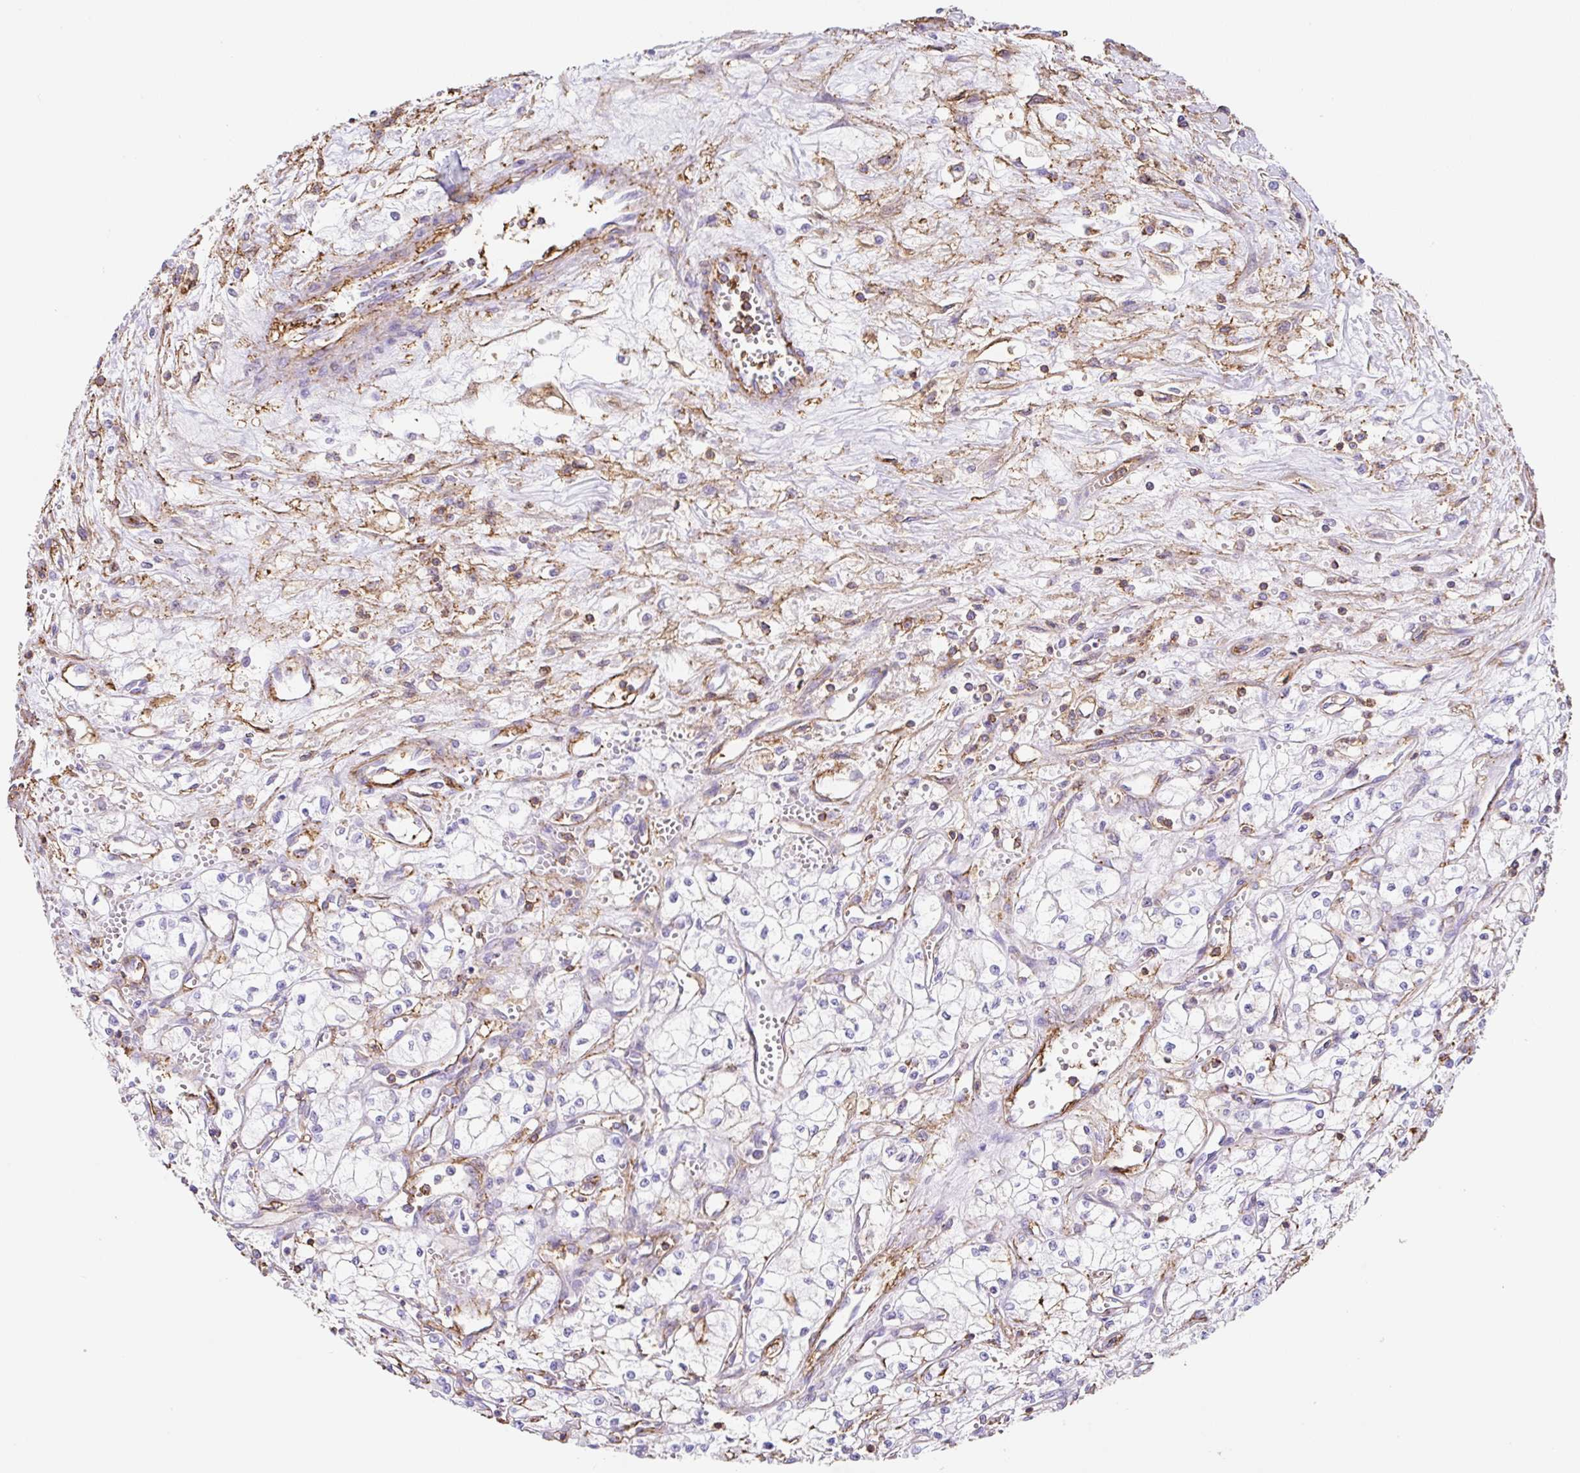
{"staining": {"intensity": "negative", "quantity": "none", "location": "none"}, "tissue": "renal cancer", "cell_type": "Tumor cells", "image_type": "cancer", "snomed": [{"axis": "morphology", "description": "Adenocarcinoma, NOS"}, {"axis": "topography", "description": "Kidney"}], "caption": "Human renal cancer (adenocarcinoma) stained for a protein using immunohistochemistry reveals no expression in tumor cells.", "gene": "MTTP", "patient": {"sex": "male", "age": 59}}